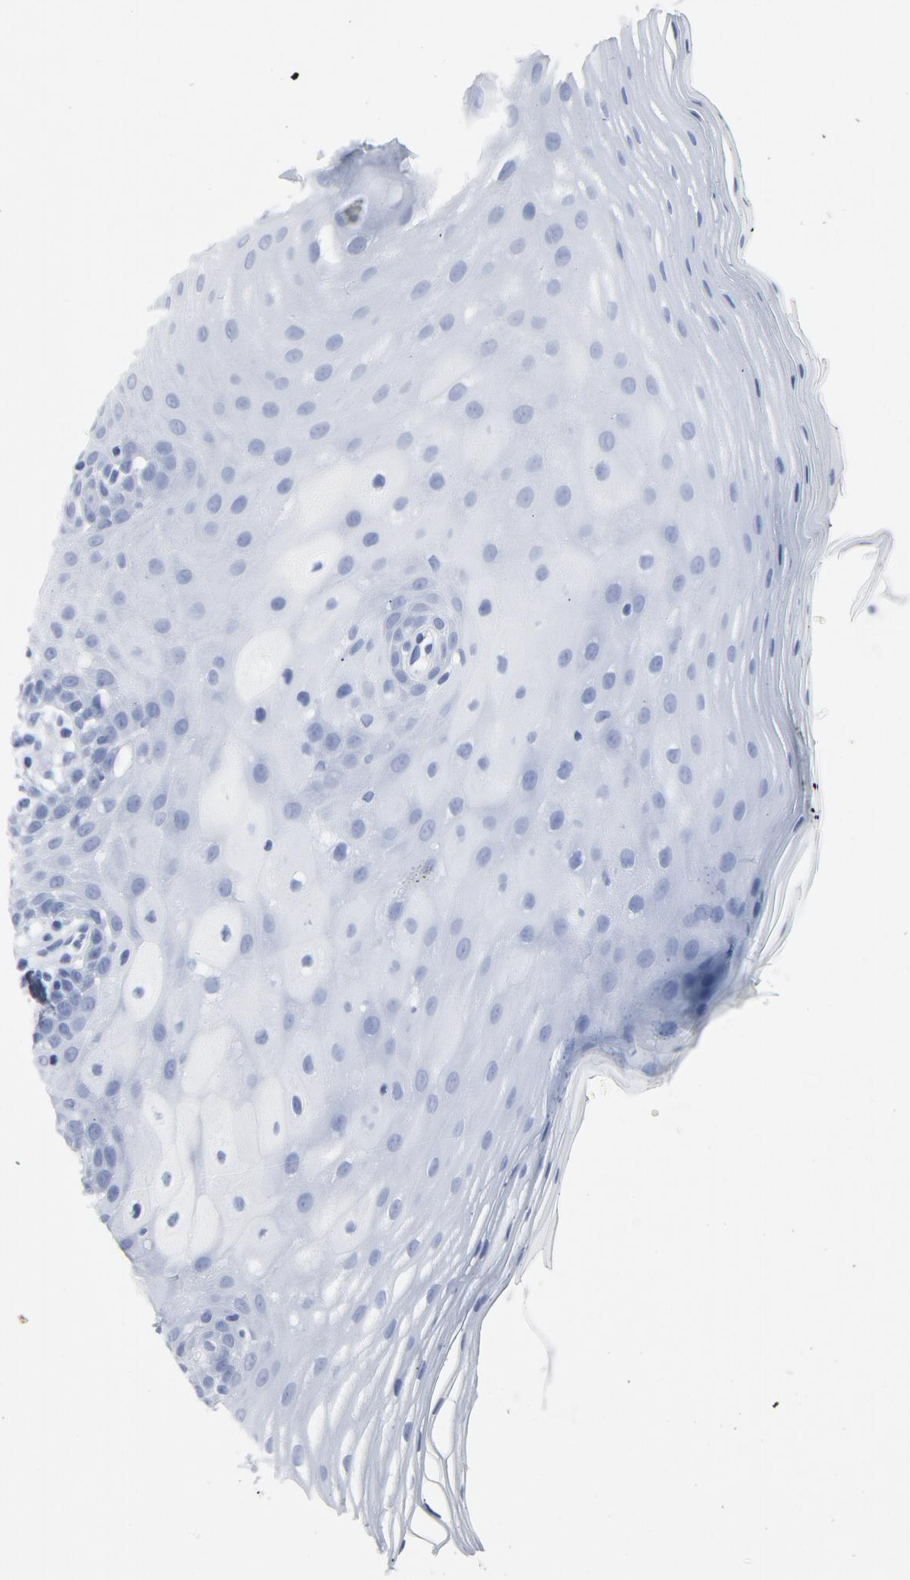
{"staining": {"intensity": "negative", "quantity": "none", "location": "none"}, "tissue": "oral mucosa", "cell_type": "Squamous epithelial cells", "image_type": "normal", "snomed": [{"axis": "morphology", "description": "Normal tissue, NOS"}, {"axis": "morphology", "description": "Squamous cell carcinoma, NOS"}, {"axis": "topography", "description": "Skeletal muscle"}, {"axis": "topography", "description": "Oral tissue"}, {"axis": "topography", "description": "Head-Neck"}], "caption": "This histopathology image is of benign oral mucosa stained with immunohistochemistry (IHC) to label a protein in brown with the nuclei are counter-stained blue. There is no positivity in squamous epithelial cells.", "gene": "YES1", "patient": {"sex": "male", "age": 71}}